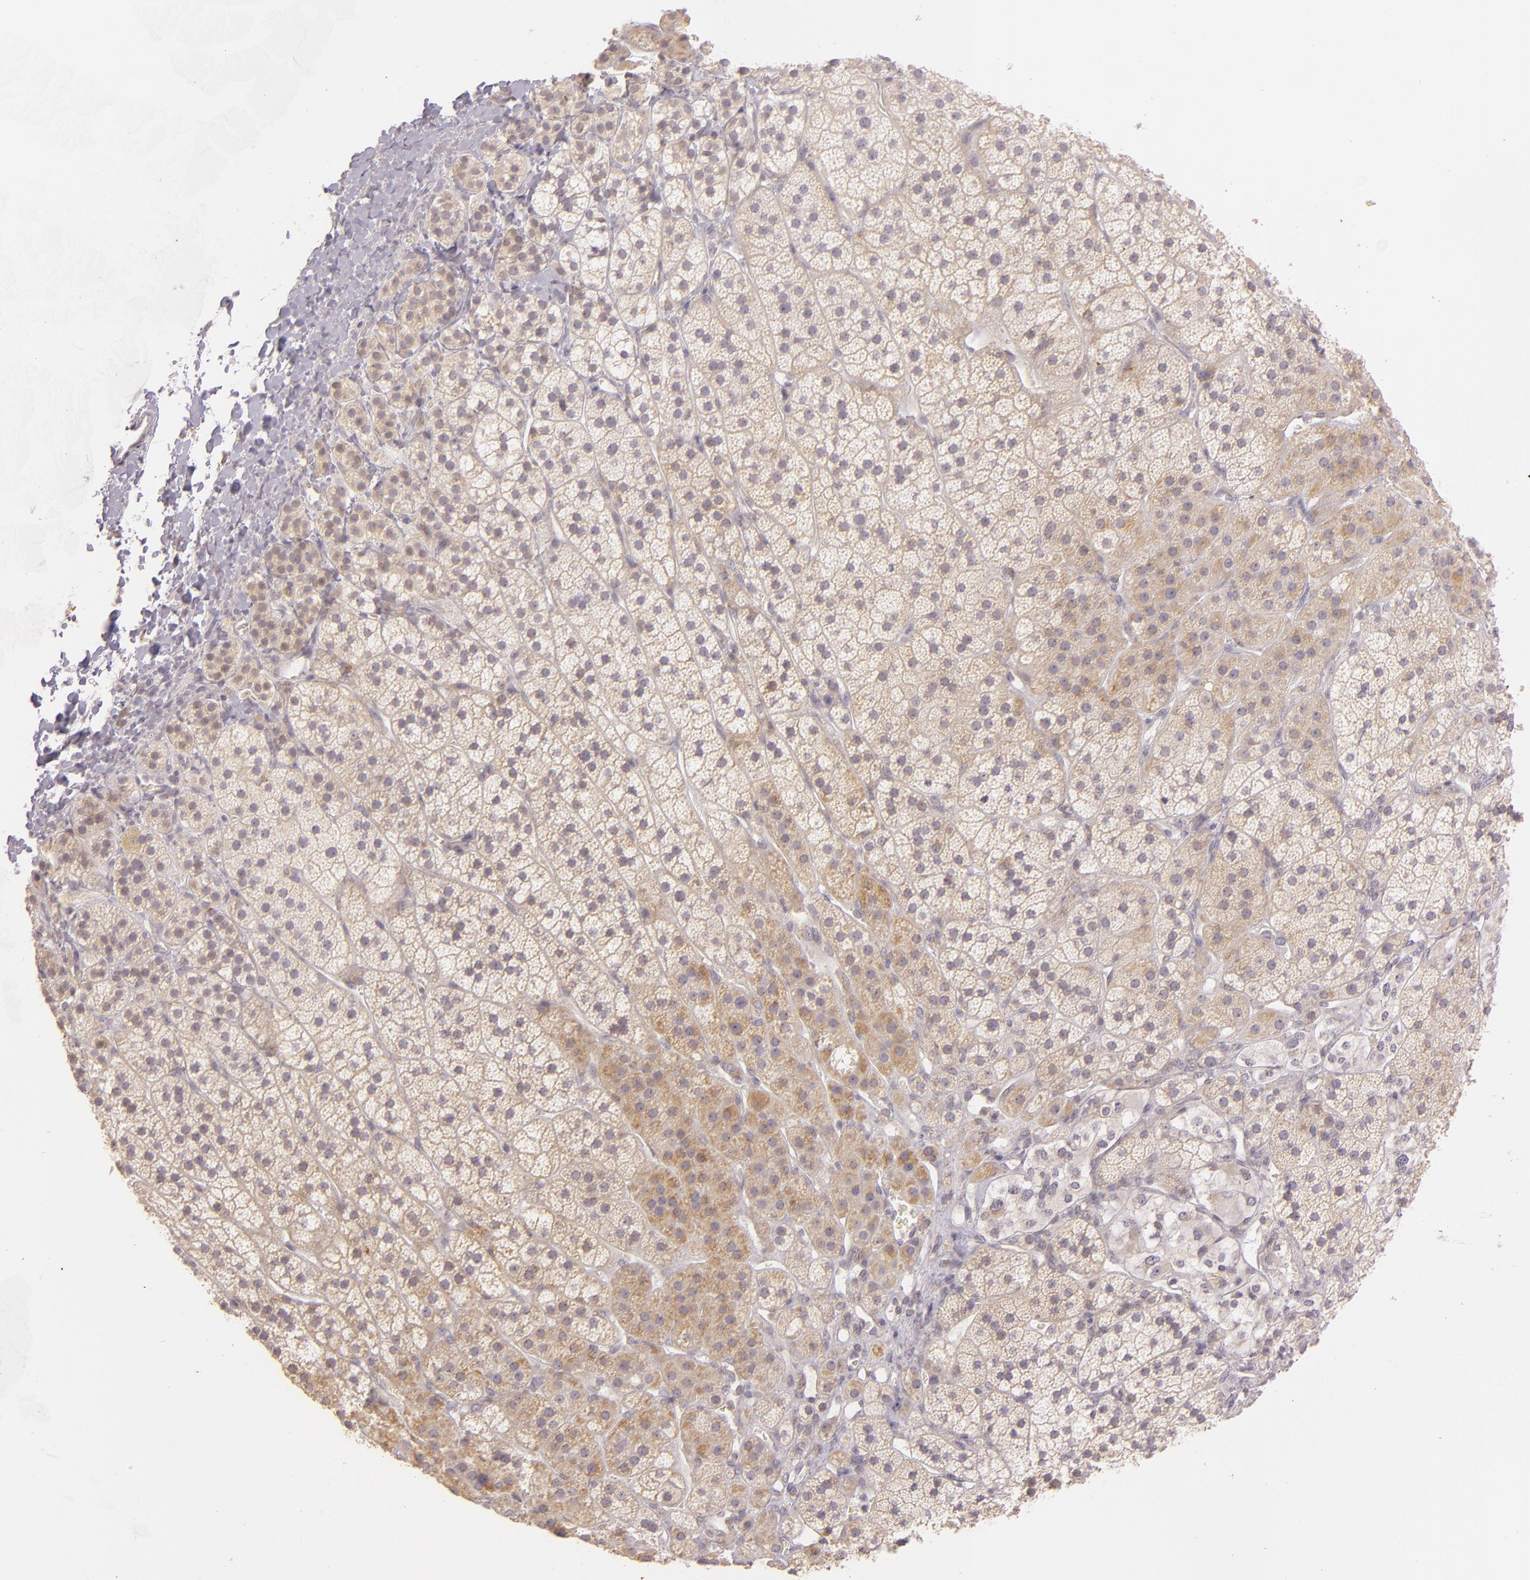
{"staining": {"intensity": "weak", "quantity": ">75%", "location": "cytoplasmic/membranous"}, "tissue": "adrenal gland", "cell_type": "Glandular cells", "image_type": "normal", "snomed": [{"axis": "morphology", "description": "Normal tissue, NOS"}, {"axis": "topography", "description": "Adrenal gland"}], "caption": "Protein staining of benign adrenal gland demonstrates weak cytoplasmic/membranous staining in approximately >75% of glandular cells. (DAB (3,3'-diaminobenzidine) IHC with brightfield microscopy, high magnification).", "gene": "LGMN", "patient": {"sex": "female", "age": 44}}